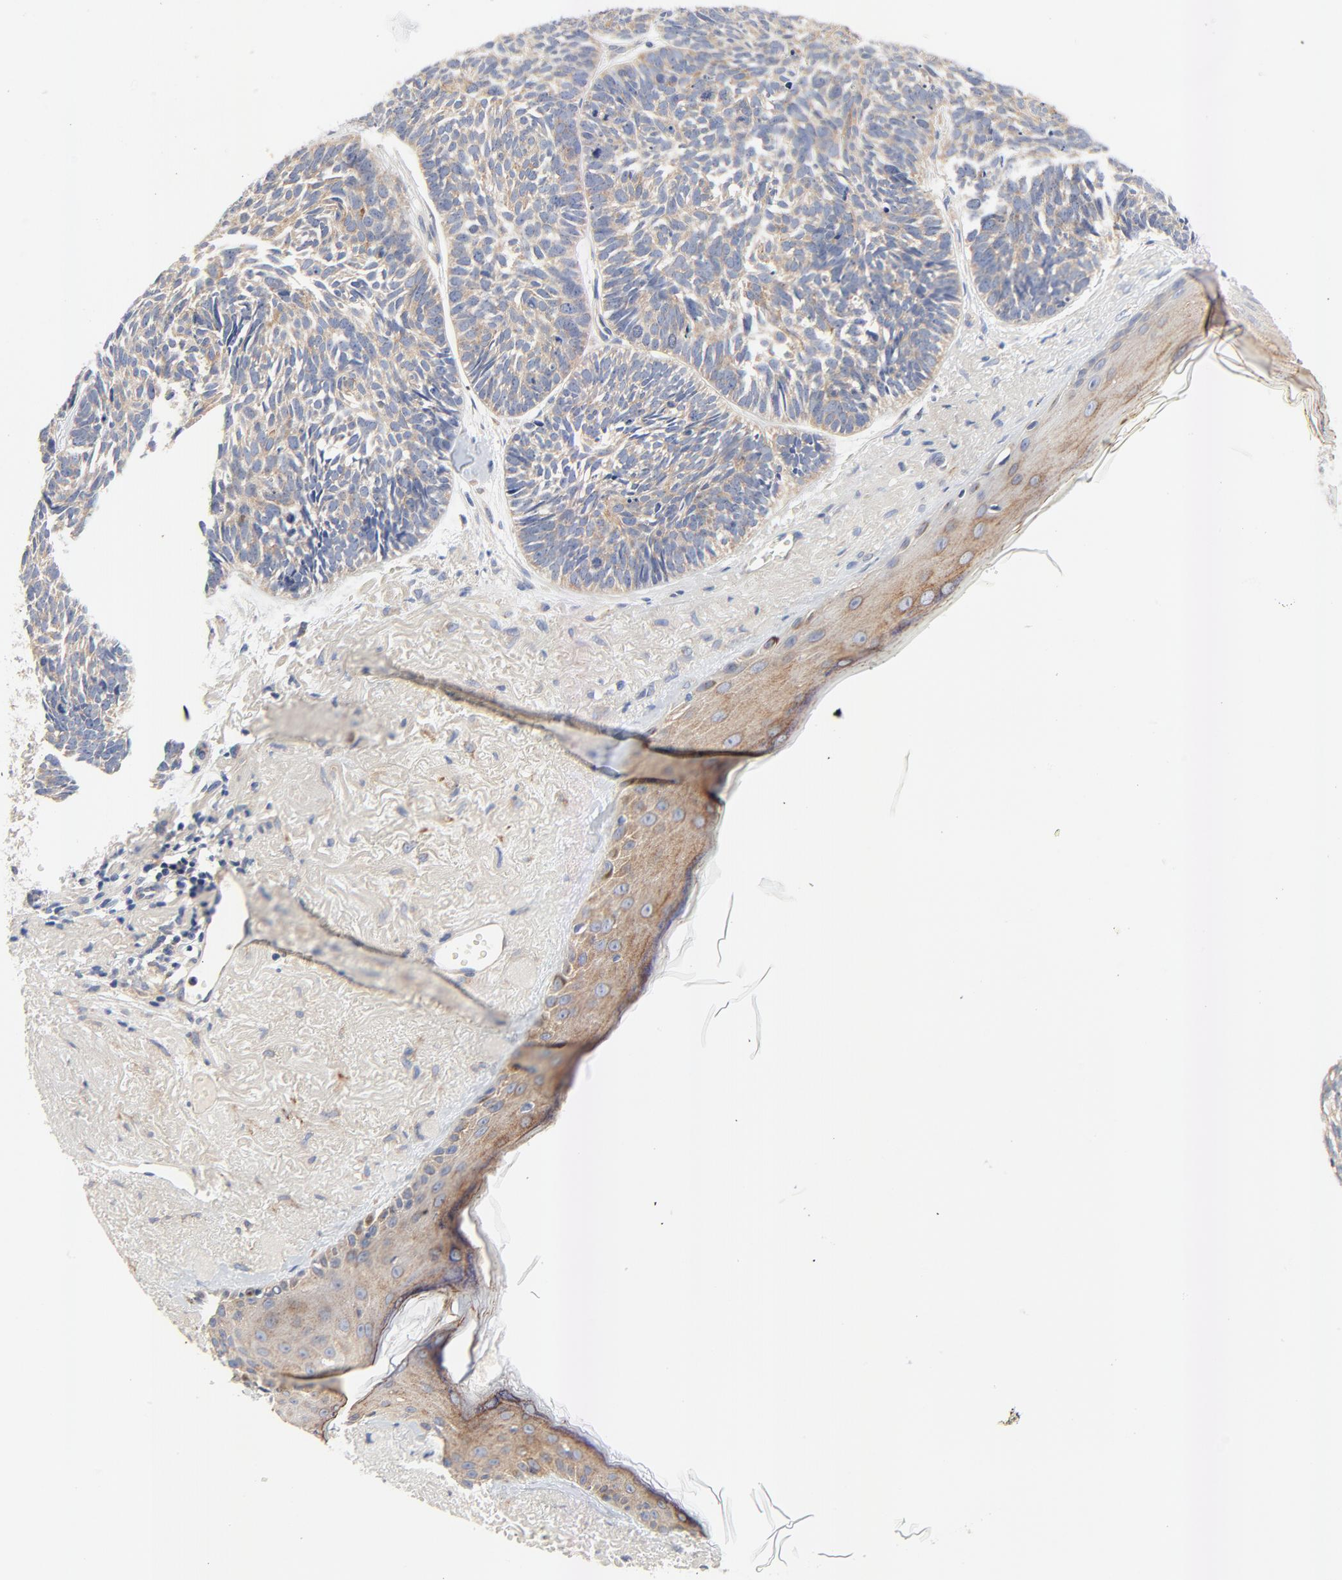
{"staining": {"intensity": "weak", "quantity": ">75%", "location": "cytoplasmic/membranous"}, "tissue": "skin cancer", "cell_type": "Tumor cells", "image_type": "cancer", "snomed": [{"axis": "morphology", "description": "Basal cell carcinoma"}, {"axis": "topography", "description": "Skin"}], "caption": "Skin basal cell carcinoma stained with a protein marker demonstrates weak staining in tumor cells.", "gene": "VAV2", "patient": {"sex": "female", "age": 87}}